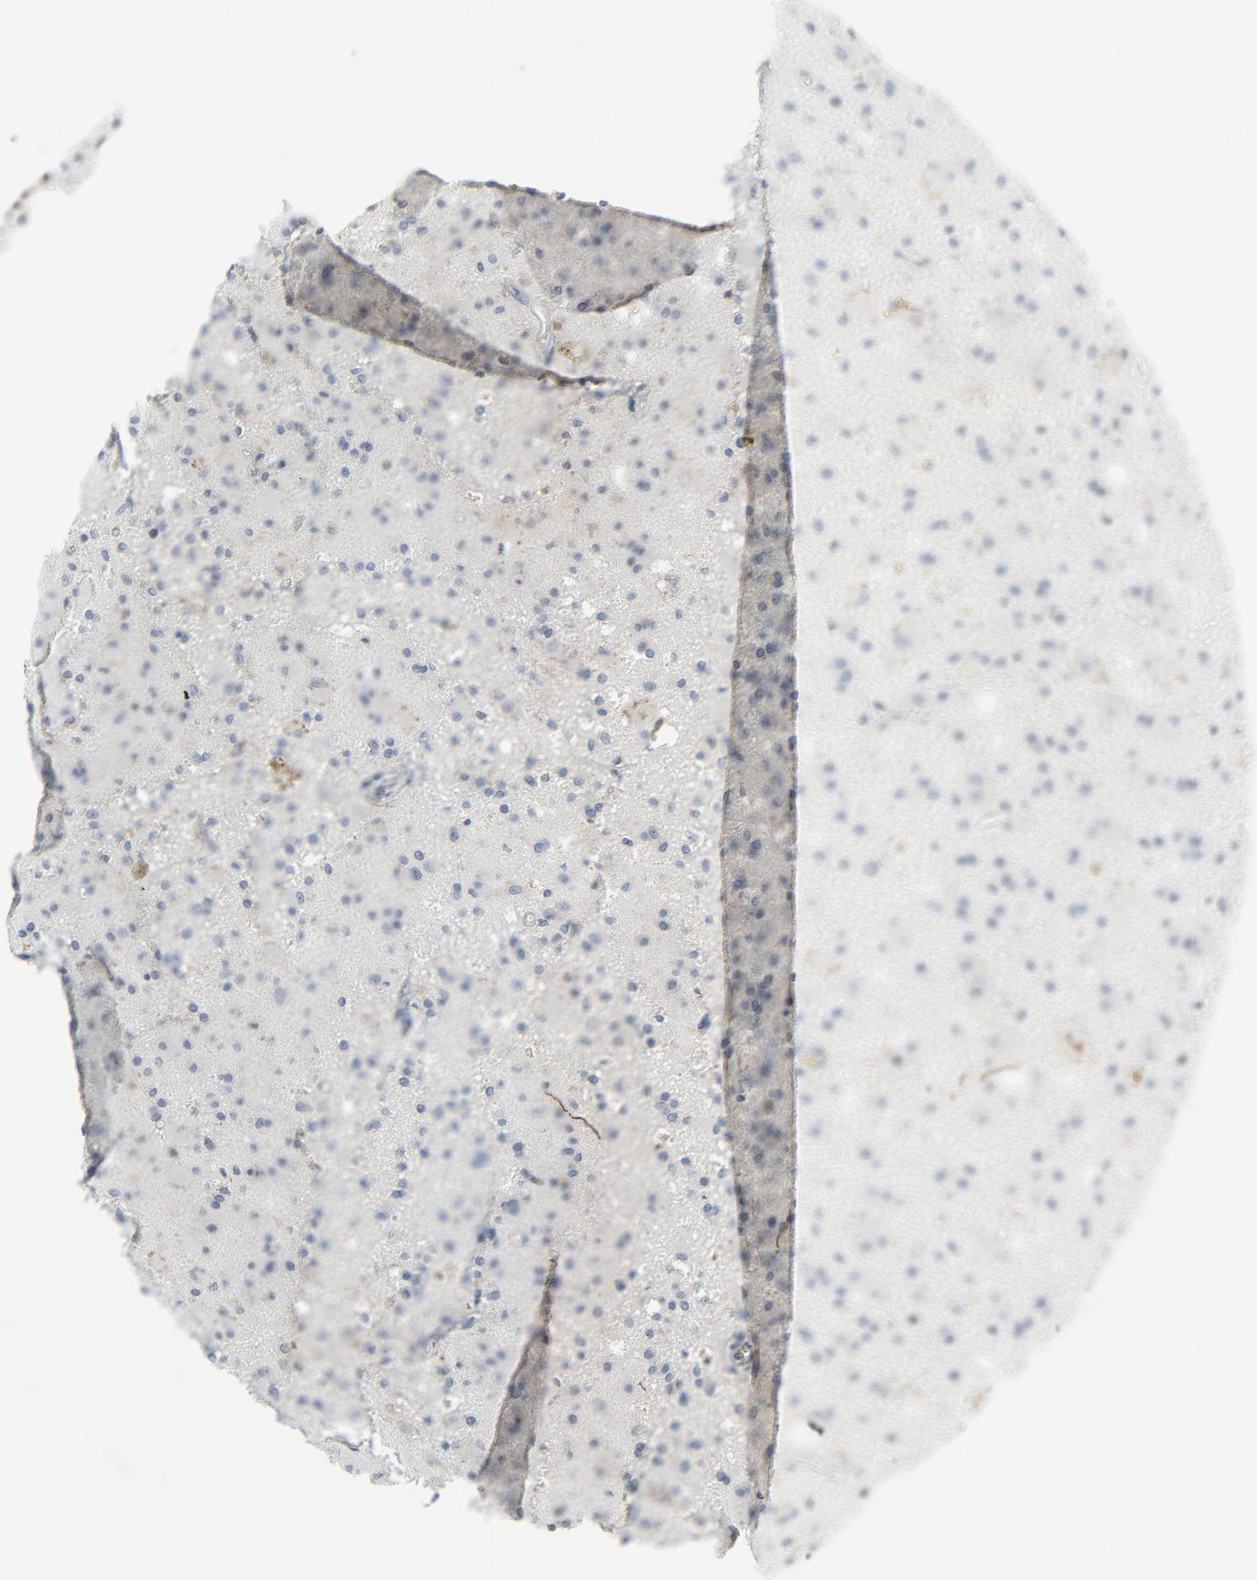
{"staining": {"intensity": "negative", "quantity": "none", "location": "none"}, "tissue": "glioma", "cell_type": "Tumor cells", "image_type": "cancer", "snomed": [{"axis": "morphology", "description": "Glioma, malignant, Low grade"}, {"axis": "topography", "description": "Brain"}], "caption": "DAB (3,3'-diaminobenzidine) immunohistochemical staining of human glioma shows no significant expression in tumor cells. (DAB (3,3'-diaminobenzidine) IHC with hematoxylin counter stain).", "gene": "SAGE1", "patient": {"sex": "male", "age": 58}}